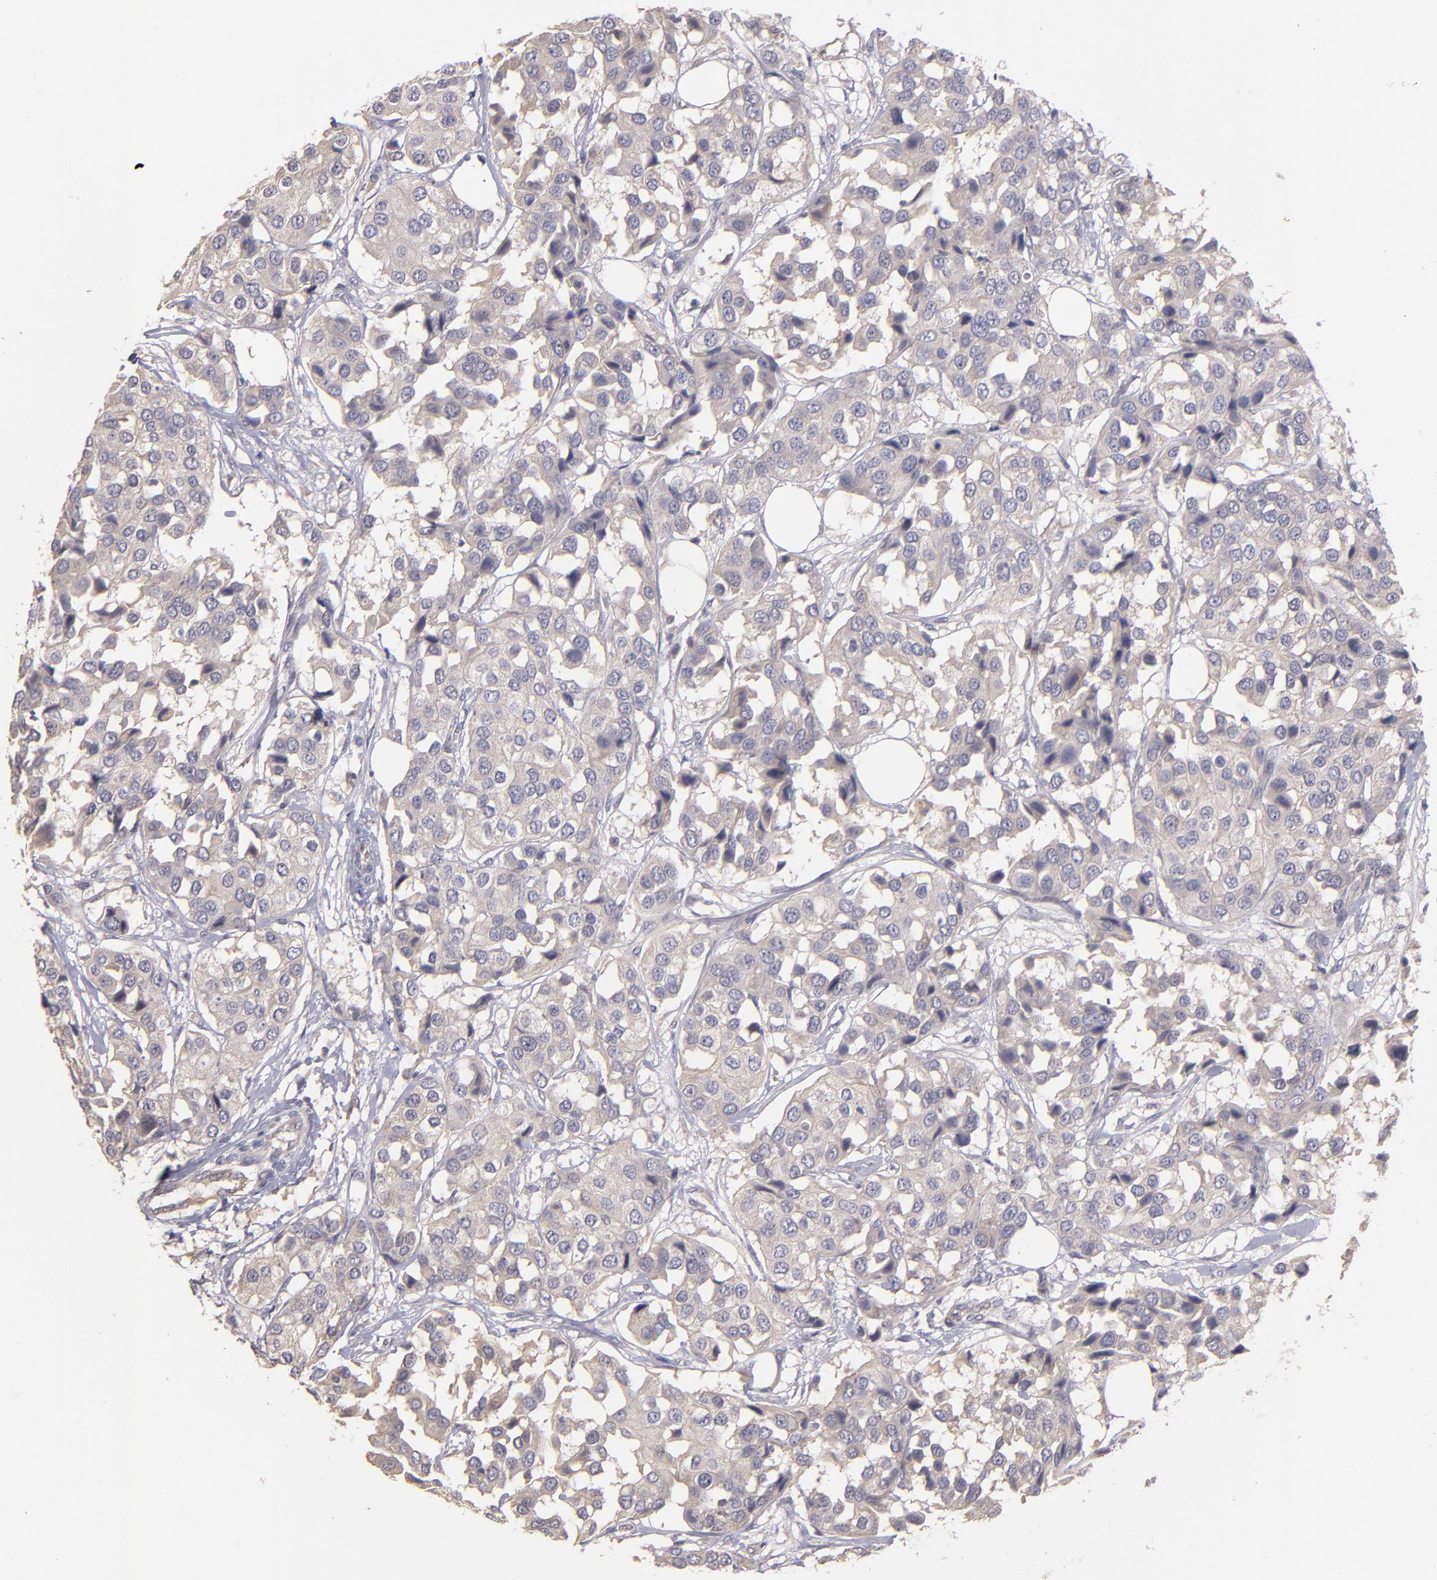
{"staining": {"intensity": "weak", "quantity": "25%-75%", "location": "cytoplasmic/membranous"}, "tissue": "breast cancer", "cell_type": "Tumor cells", "image_type": "cancer", "snomed": [{"axis": "morphology", "description": "Duct carcinoma"}, {"axis": "topography", "description": "Breast"}], "caption": "This histopathology image exhibits immunohistochemistry staining of breast intraductal carcinoma, with low weak cytoplasmic/membranous staining in about 25%-75% of tumor cells.", "gene": "GNAZ", "patient": {"sex": "female", "age": 80}}